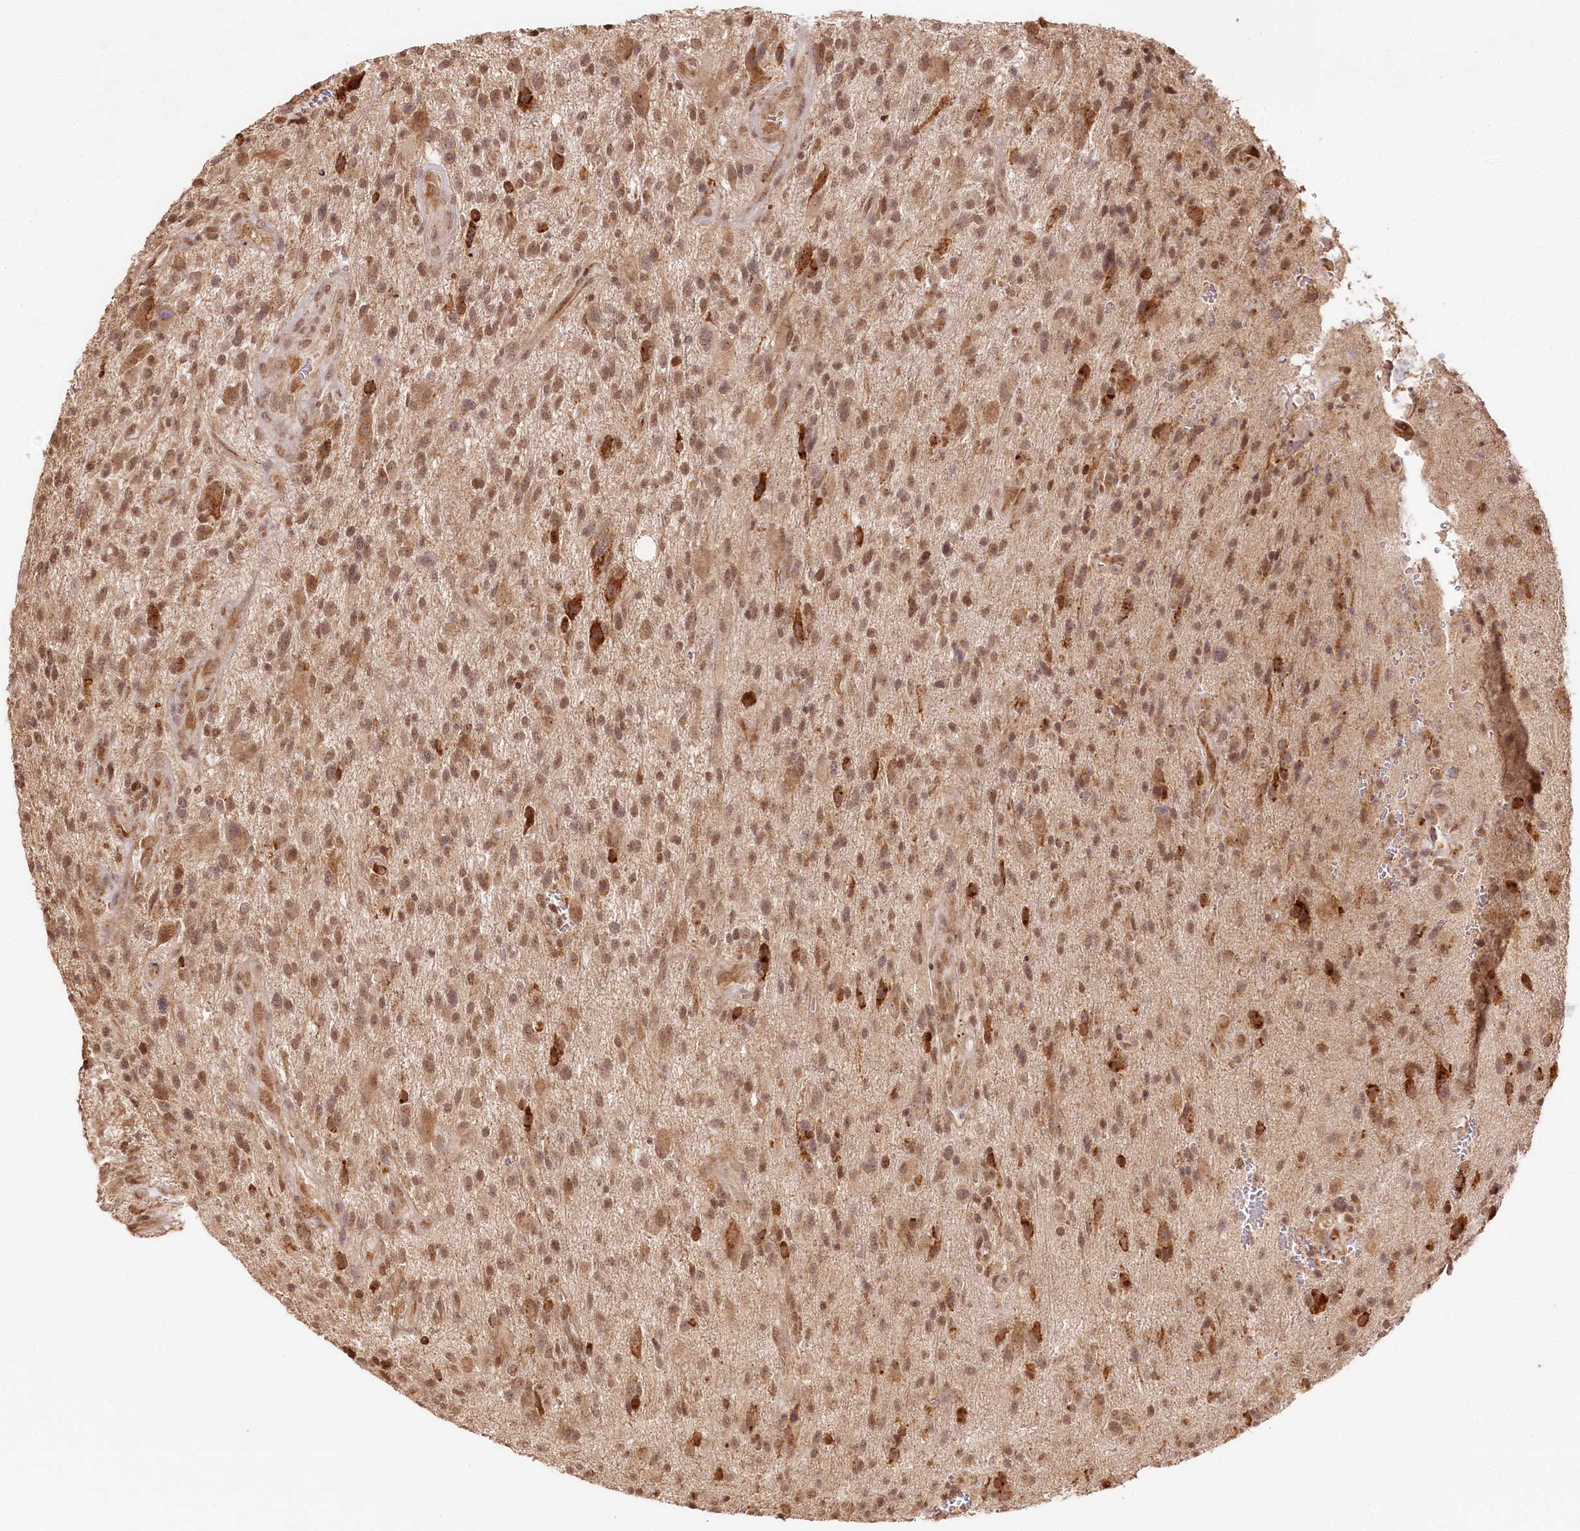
{"staining": {"intensity": "moderate", "quantity": ">75%", "location": "nuclear"}, "tissue": "glioma", "cell_type": "Tumor cells", "image_type": "cancer", "snomed": [{"axis": "morphology", "description": "Glioma, malignant, High grade"}, {"axis": "topography", "description": "Brain"}], "caption": "High-grade glioma (malignant) was stained to show a protein in brown. There is medium levels of moderate nuclear expression in about >75% of tumor cells. (DAB (3,3'-diaminobenzidine) = brown stain, brightfield microscopy at high magnification).", "gene": "ENSG00000144785", "patient": {"sex": "male", "age": 47}}